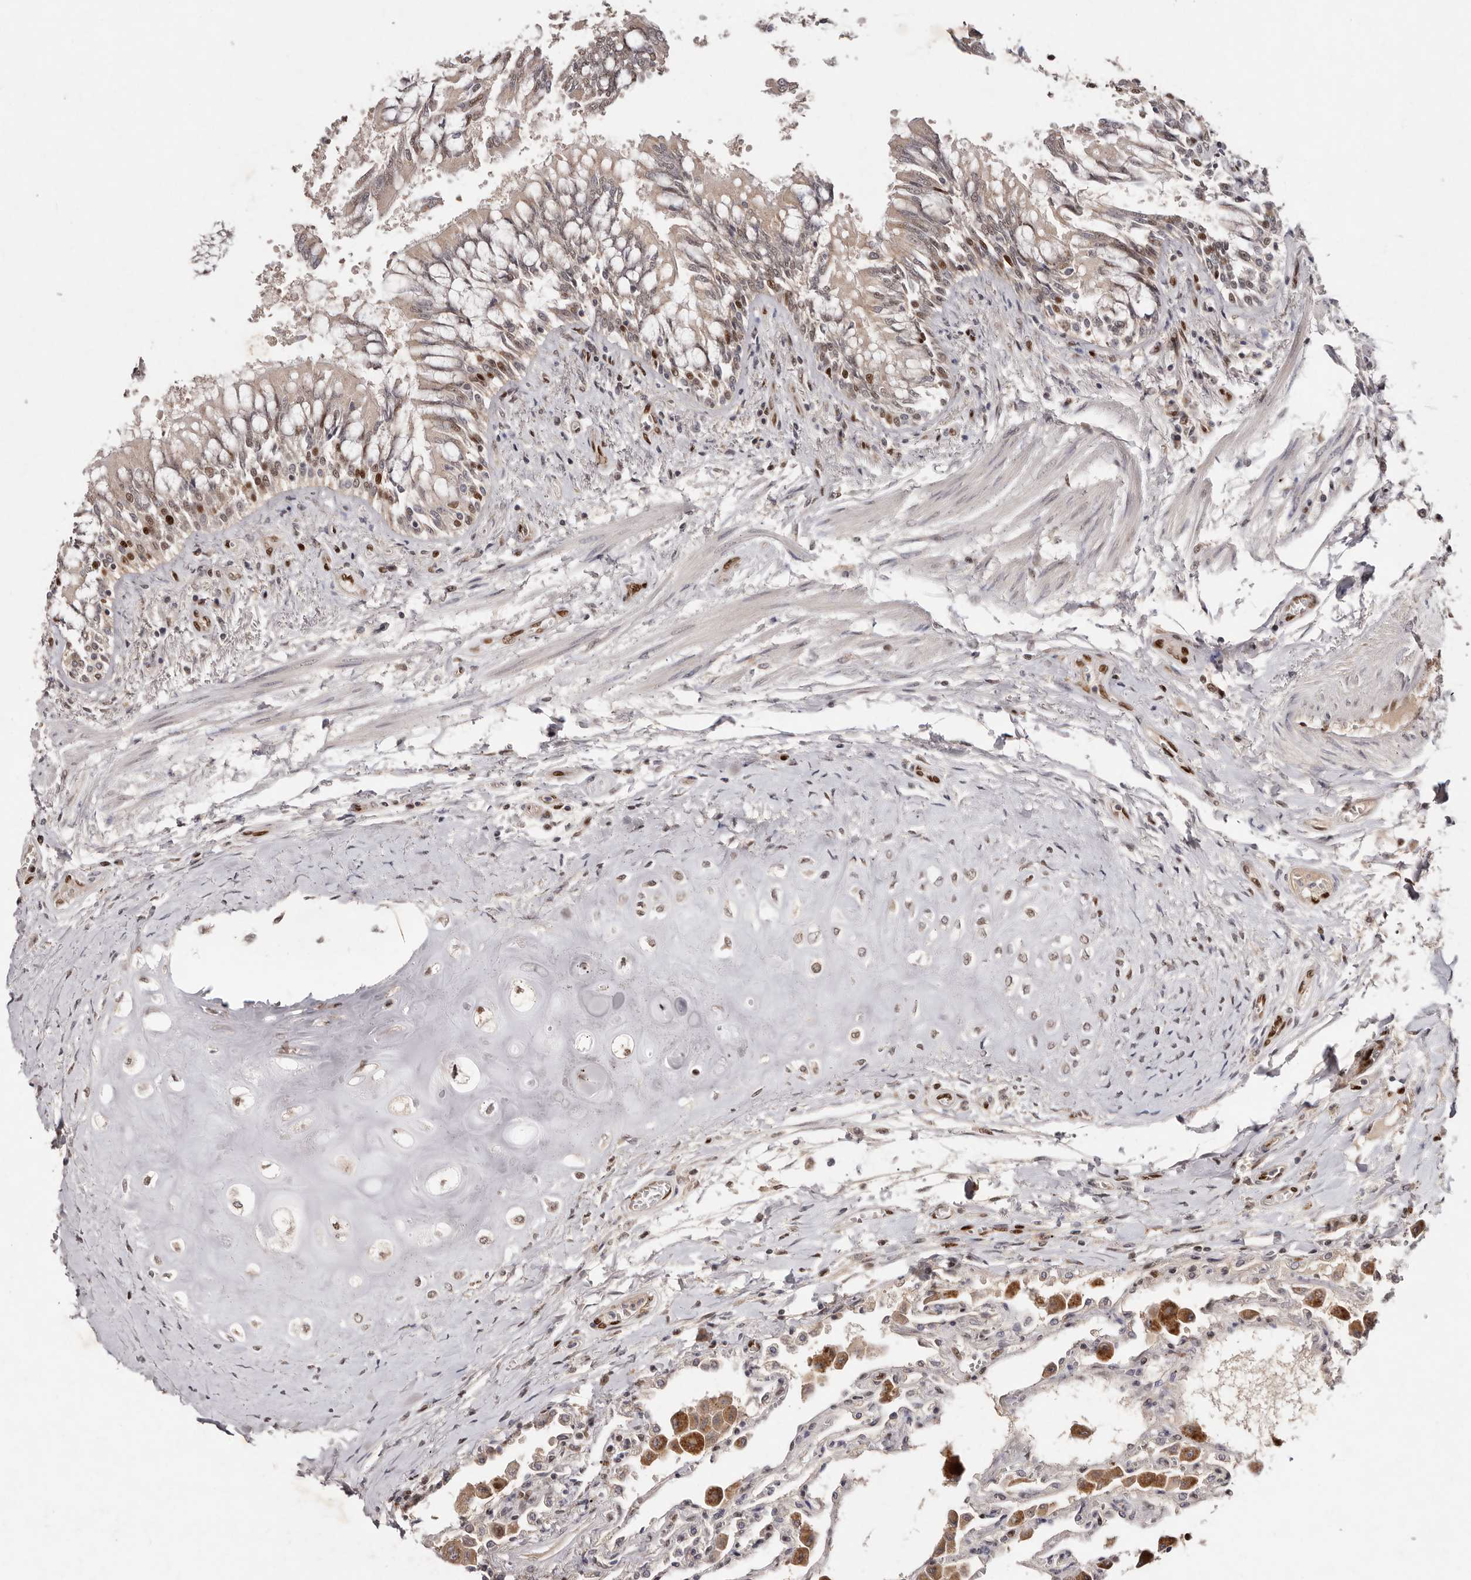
{"staining": {"intensity": "weak", "quantity": "<25%", "location": "nuclear"}, "tissue": "lung", "cell_type": "Alveolar cells", "image_type": "normal", "snomed": [{"axis": "morphology", "description": "Normal tissue, NOS"}, {"axis": "topography", "description": "Bronchus"}, {"axis": "topography", "description": "Lung"}], "caption": "DAB (3,3'-diaminobenzidine) immunohistochemical staining of unremarkable lung shows no significant expression in alveolar cells.", "gene": "KLF7", "patient": {"sex": "female", "age": 49}}